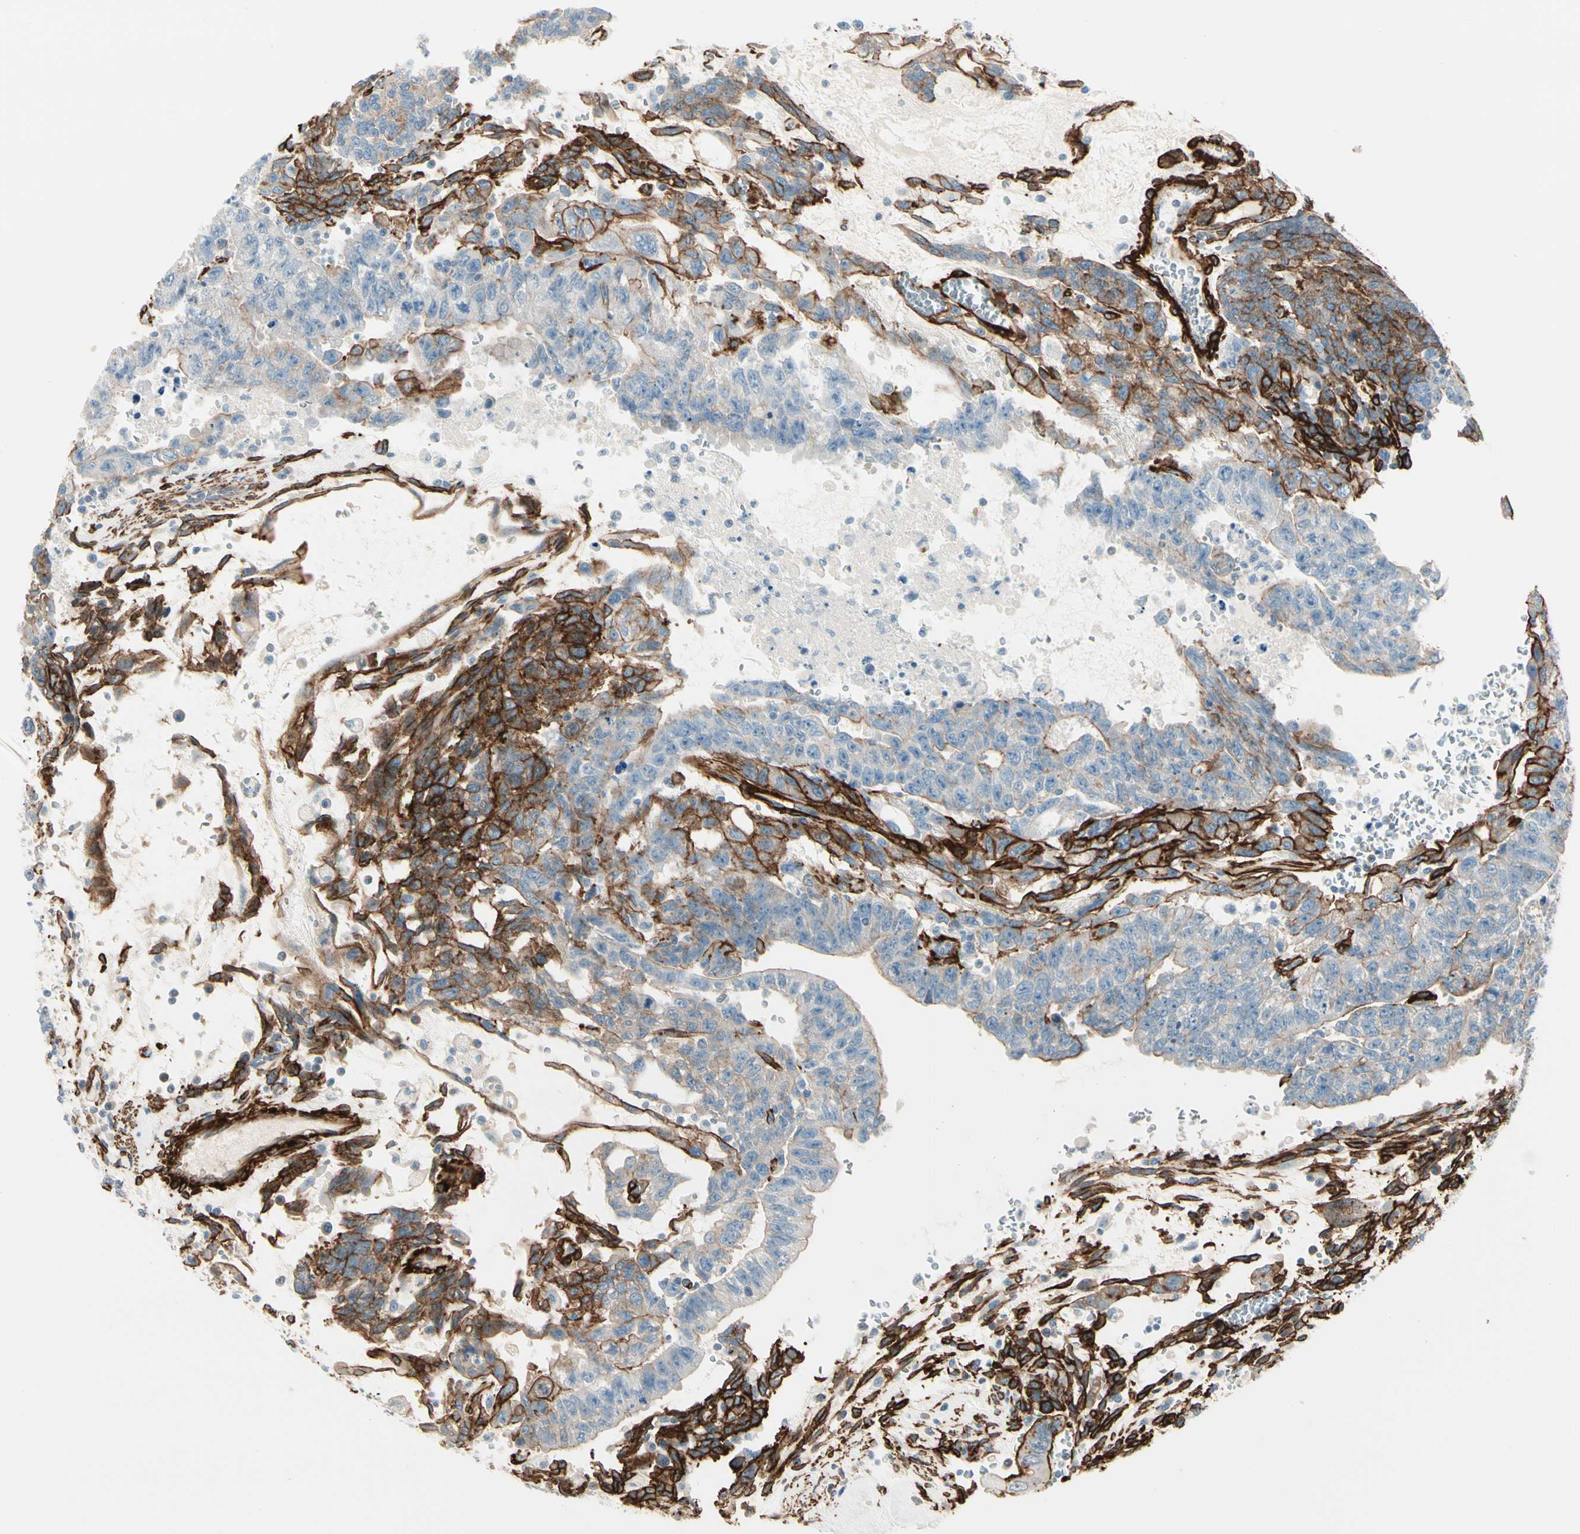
{"staining": {"intensity": "weak", "quantity": "25%-75%", "location": "cytoplasmic/membranous"}, "tissue": "testis cancer", "cell_type": "Tumor cells", "image_type": "cancer", "snomed": [{"axis": "morphology", "description": "Seminoma, NOS"}, {"axis": "morphology", "description": "Carcinoma, Embryonal, NOS"}, {"axis": "topography", "description": "Testis"}], "caption": "IHC staining of embryonal carcinoma (testis), which exhibits low levels of weak cytoplasmic/membranous staining in approximately 25%-75% of tumor cells indicating weak cytoplasmic/membranous protein staining. The staining was performed using DAB (brown) for protein detection and nuclei were counterstained in hematoxylin (blue).", "gene": "CALD1", "patient": {"sex": "male", "age": 52}}